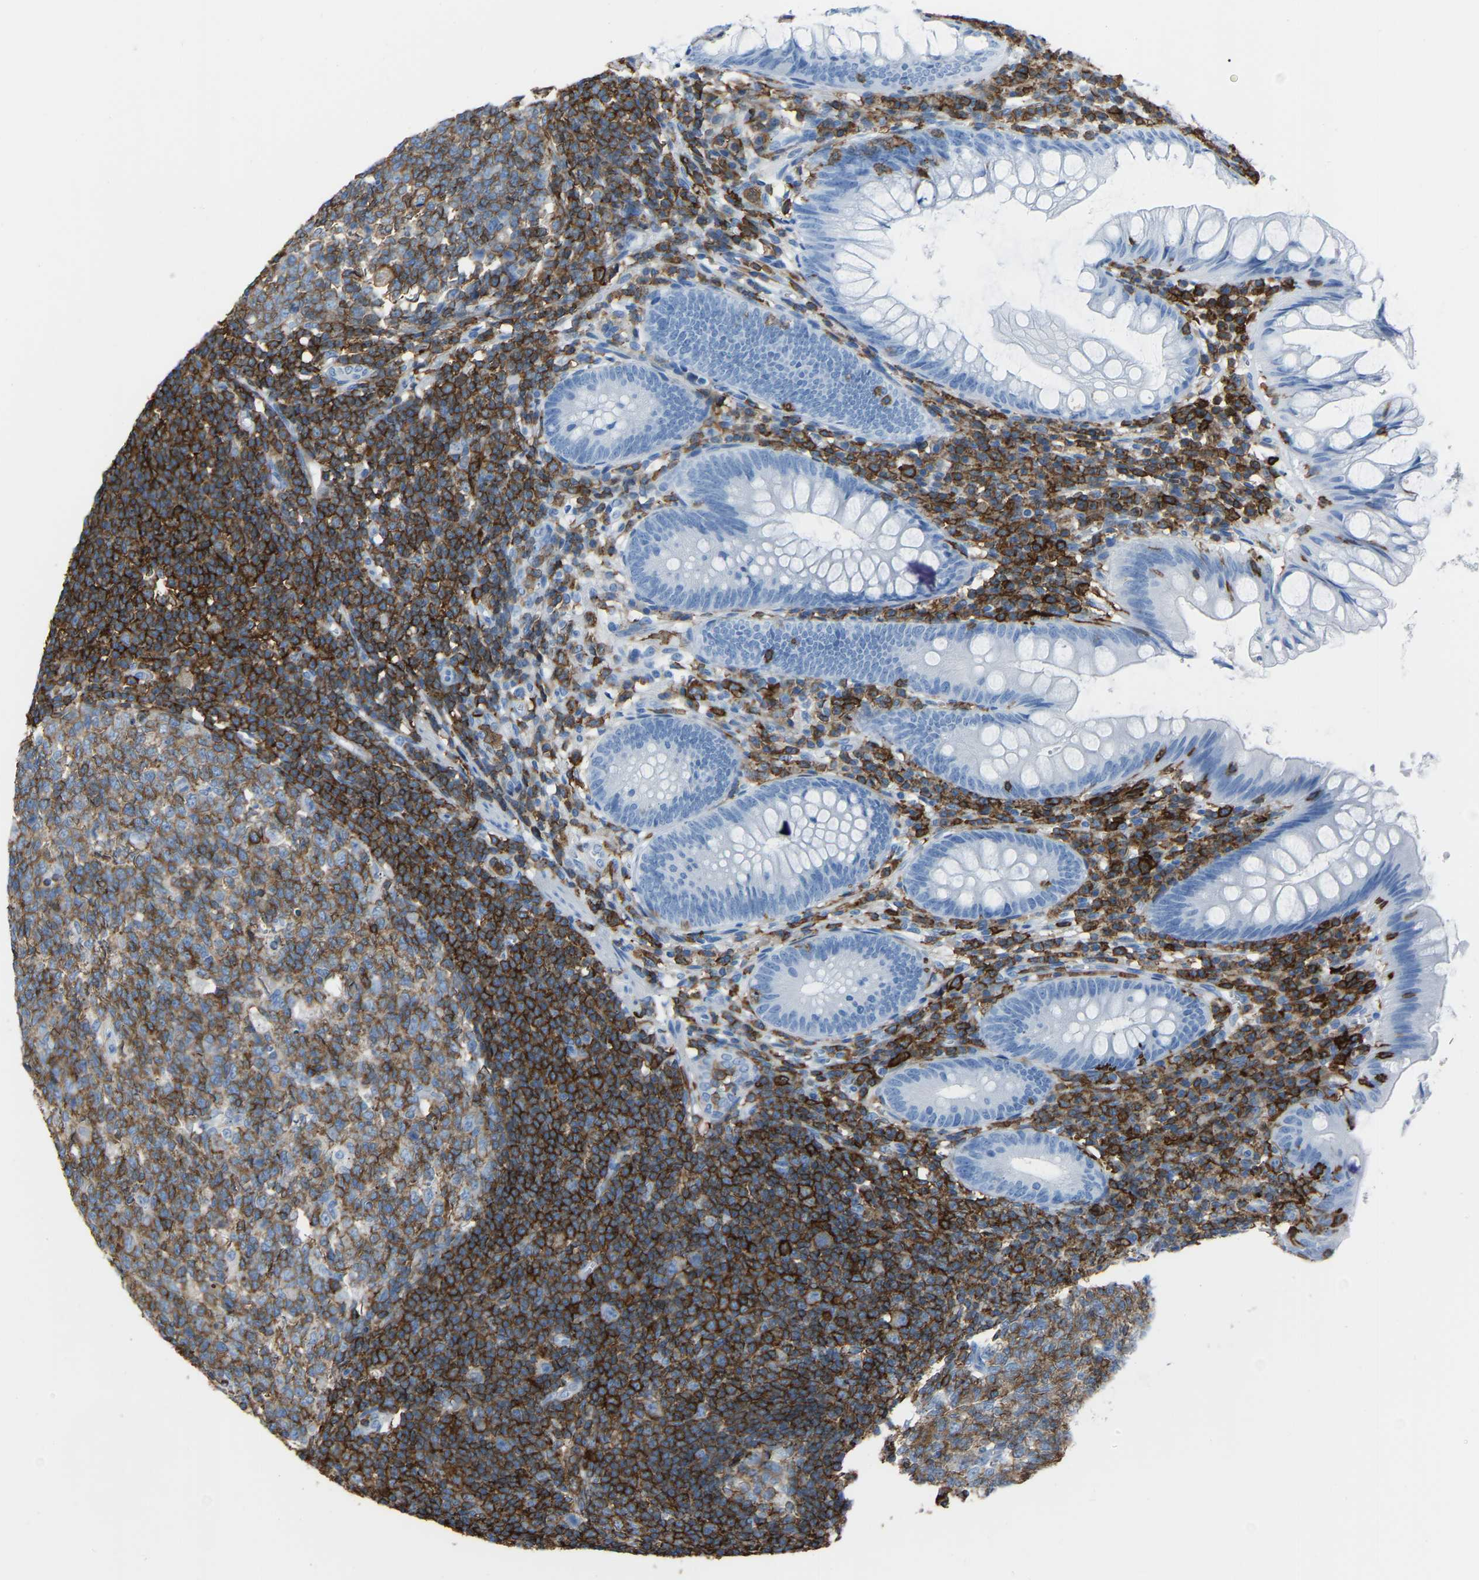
{"staining": {"intensity": "negative", "quantity": "none", "location": "none"}, "tissue": "appendix", "cell_type": "Glandular cells", "image_type": "normal", "snomed": [{"axis": "morphology", "description": "Normal tissue, NOS"}, {"axis": "topography", "description": "Appendix"}], "caption": "This is a image of immunohistochemistry staining of benign appendix, which shows no expression in glandular cells.", "gene": "LSP1", "patient": {"sex": "male", "age": 56}}